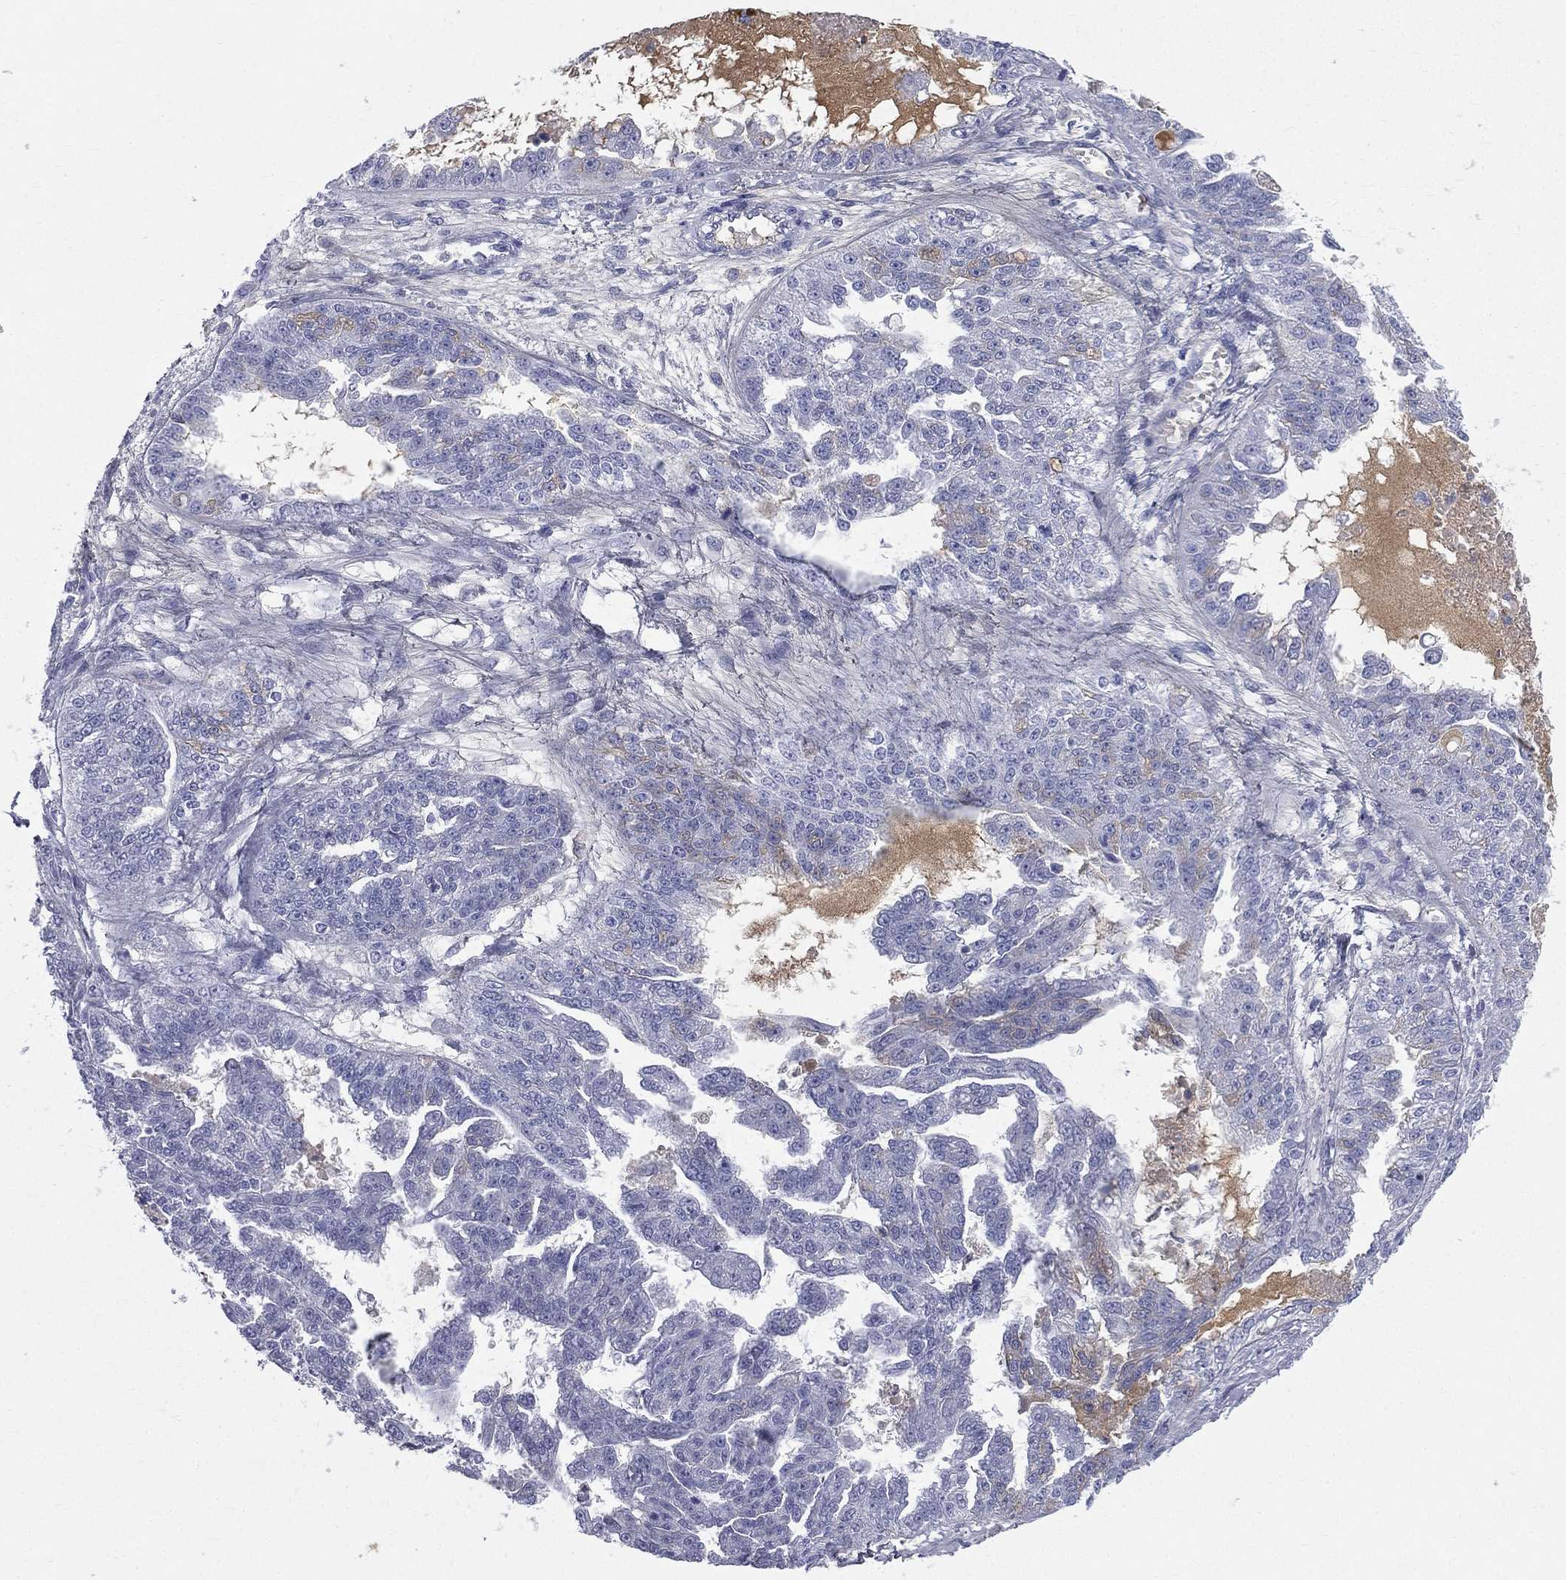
{"staining": {"intensity": "negative", "quantity": "none", "location": "none"}, "tissue": "ovarian cancer", "cell_type": "Tumor cells", "image_type": "cancer", "snomed": [{"axis": "morphology", "description": "Cystadenocarcinoma, serous, NOS"}, {"axis": "topography", "description": "Ovary"}], "caption": "A photomicrograph of human ovarian cancer is negative for staining in tumor cells. (DAB immunohistochemistry visualized using brightfield microscopy, high magnification).", "gene": "HP", "patient": {"sex": "female", "age": 58}}